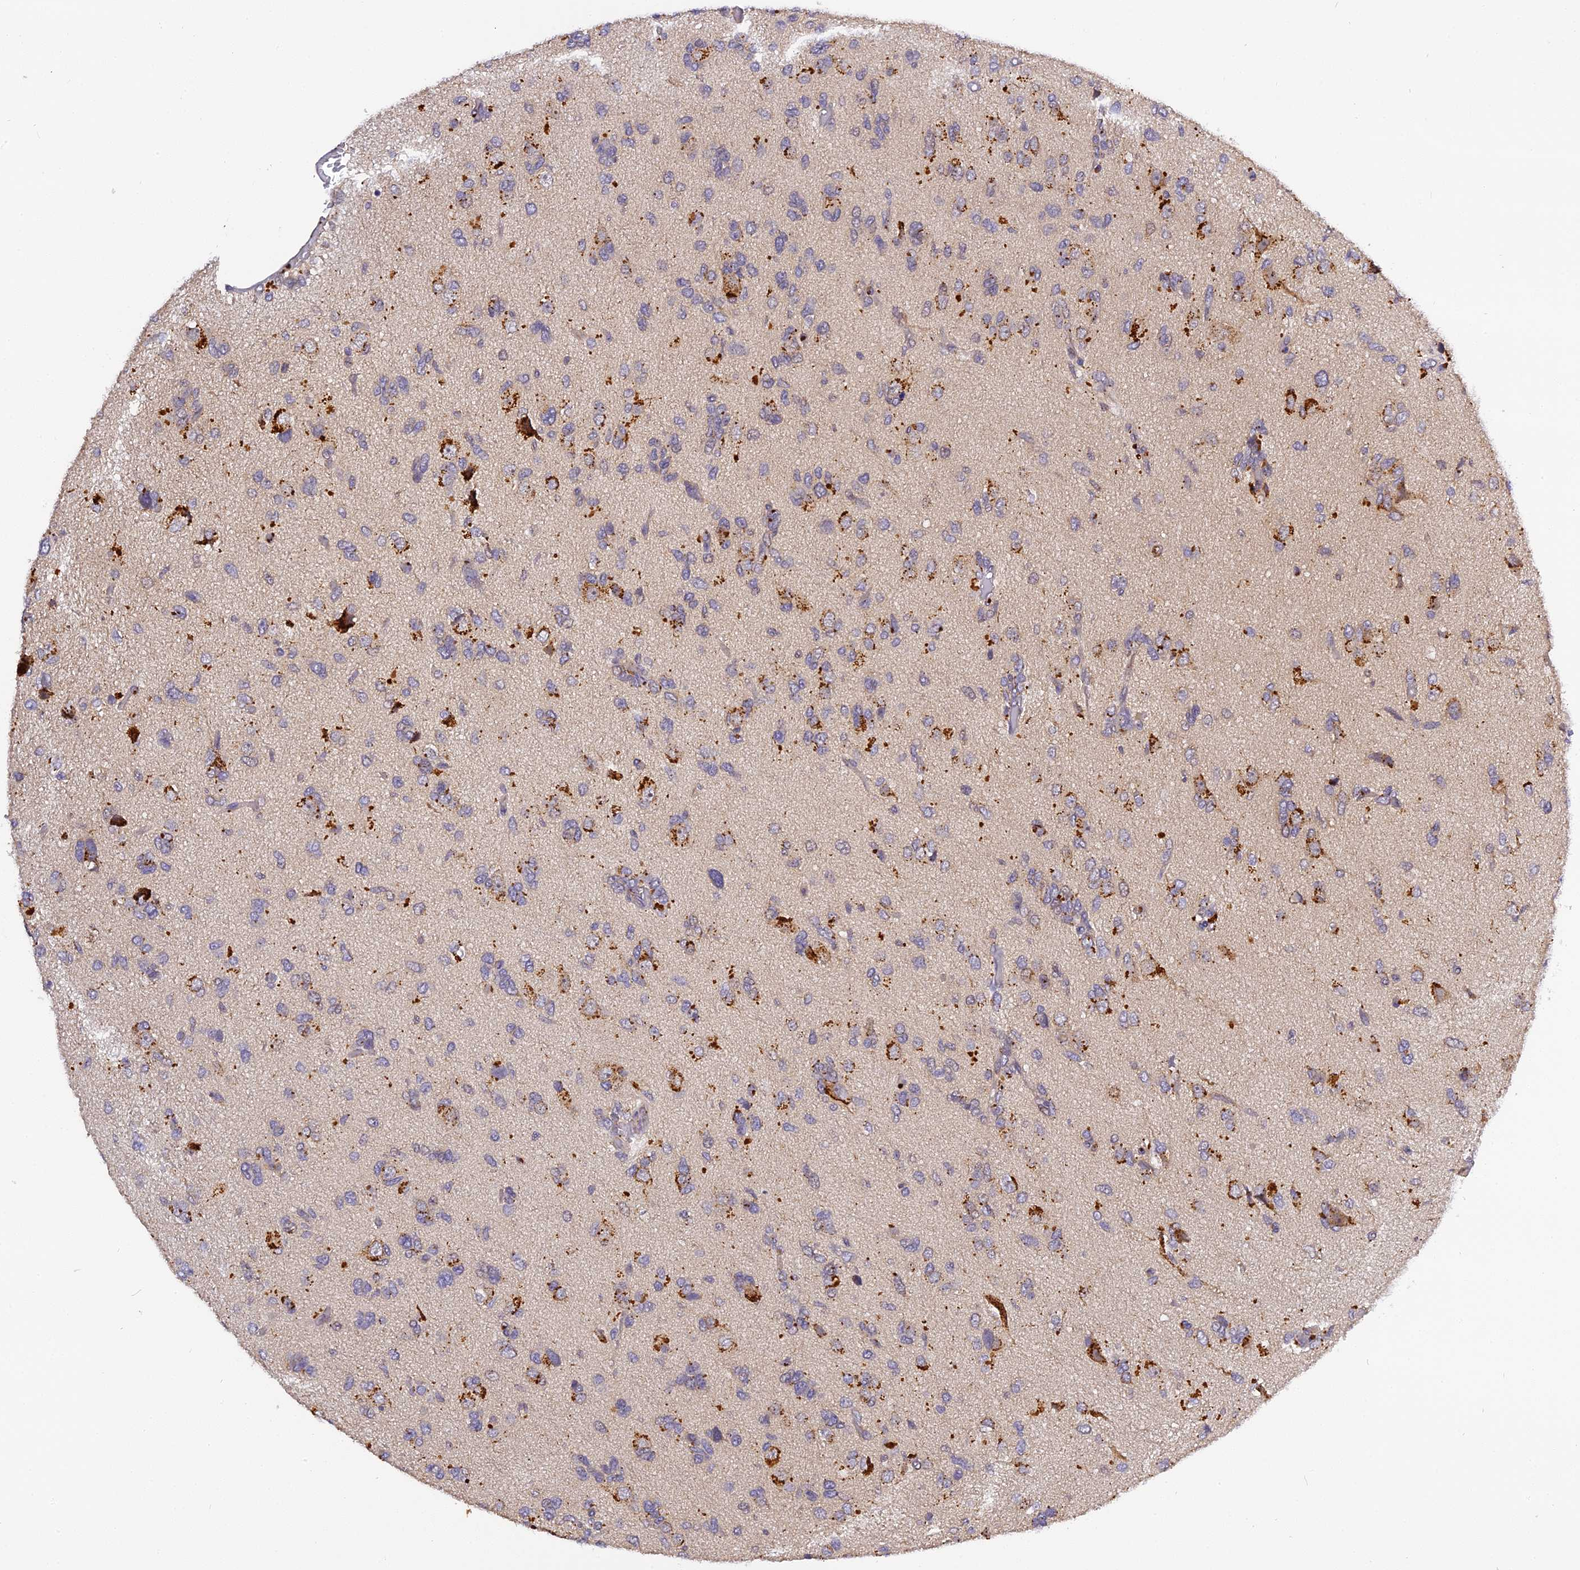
{"staining": {"intensity": "moderate", "quantity": "<25%", "location": "cytoplasmic/membranous"}, "tissue": "glioma", "cell_type": "Tumor cells", "image_type": "cancer", "snomed": [{"axis": "morphology", "description": "Glioma, malignant, High grade"}, {"axis": "topography", "description": "Brain"}], "caption": "Glioma stained for a protein reveals moderate cytoplasmic/membranous positivity in tumor cells. (DAB (3,3'-diaminobenzidine) IHC with brightfield microscopy, high magnification).", "gene": "FNIP2", "patient": {"sex": "female", "age": 59}}